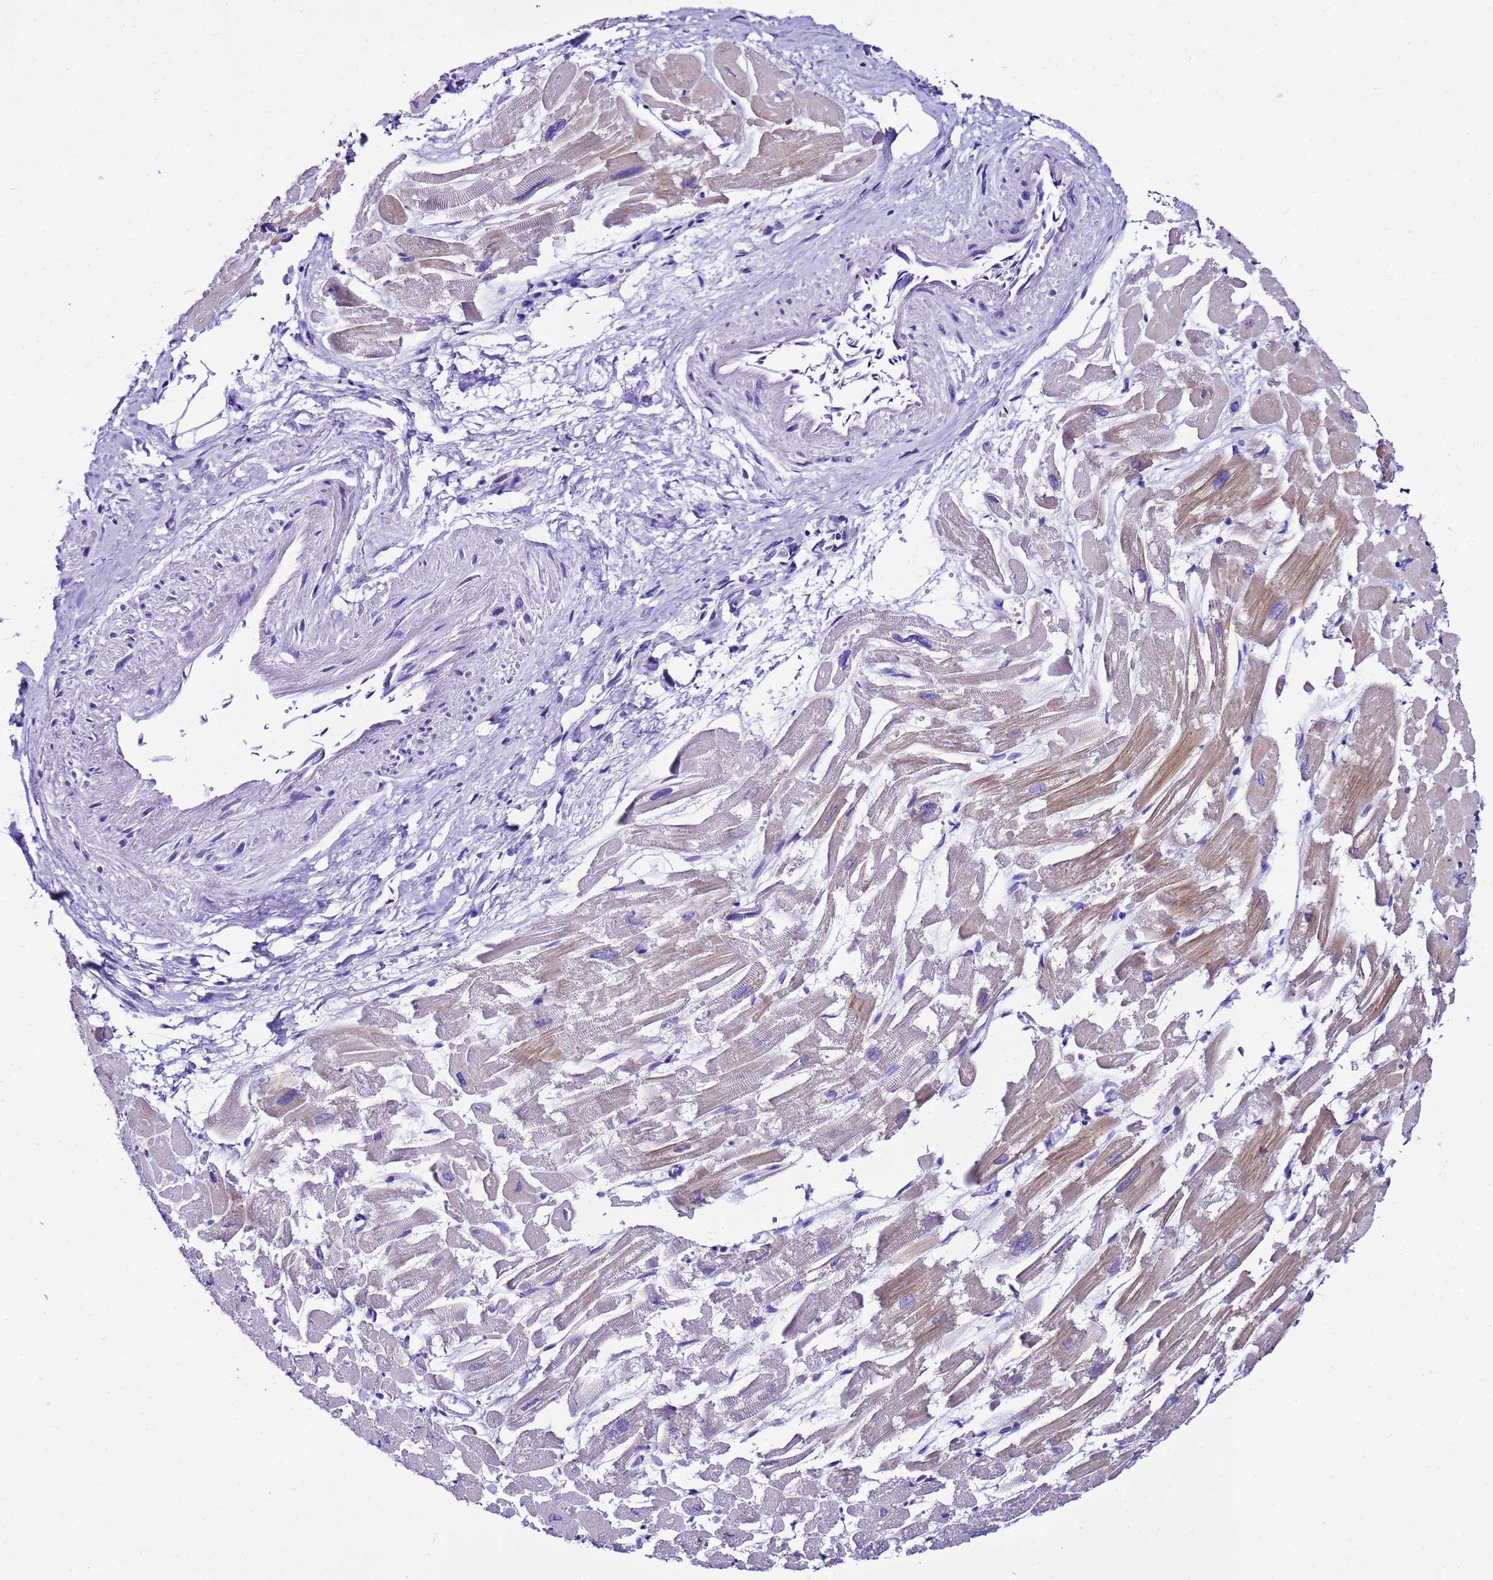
{"staining": {"intensity": "moderate", "quantity": "<25%", "location": "cytoplasmic/membranous"}, "tissue": "heart muscle", "cell_type": "Cardiomyocytes", "image_type": "normal", "snomed": [{"axis": "morphology", "description": "Normal tissue, NOS"}, {"axis": "topography", "description": "Heart"}], "caption": "Human heart muscle stained with a brown dye exhibits moderate cytoplasmic/membranous positive expression in about <25% of cardiomyocytes.", "gene": "UGT2A1", "patient": {"sex": "male", "age": 54}}